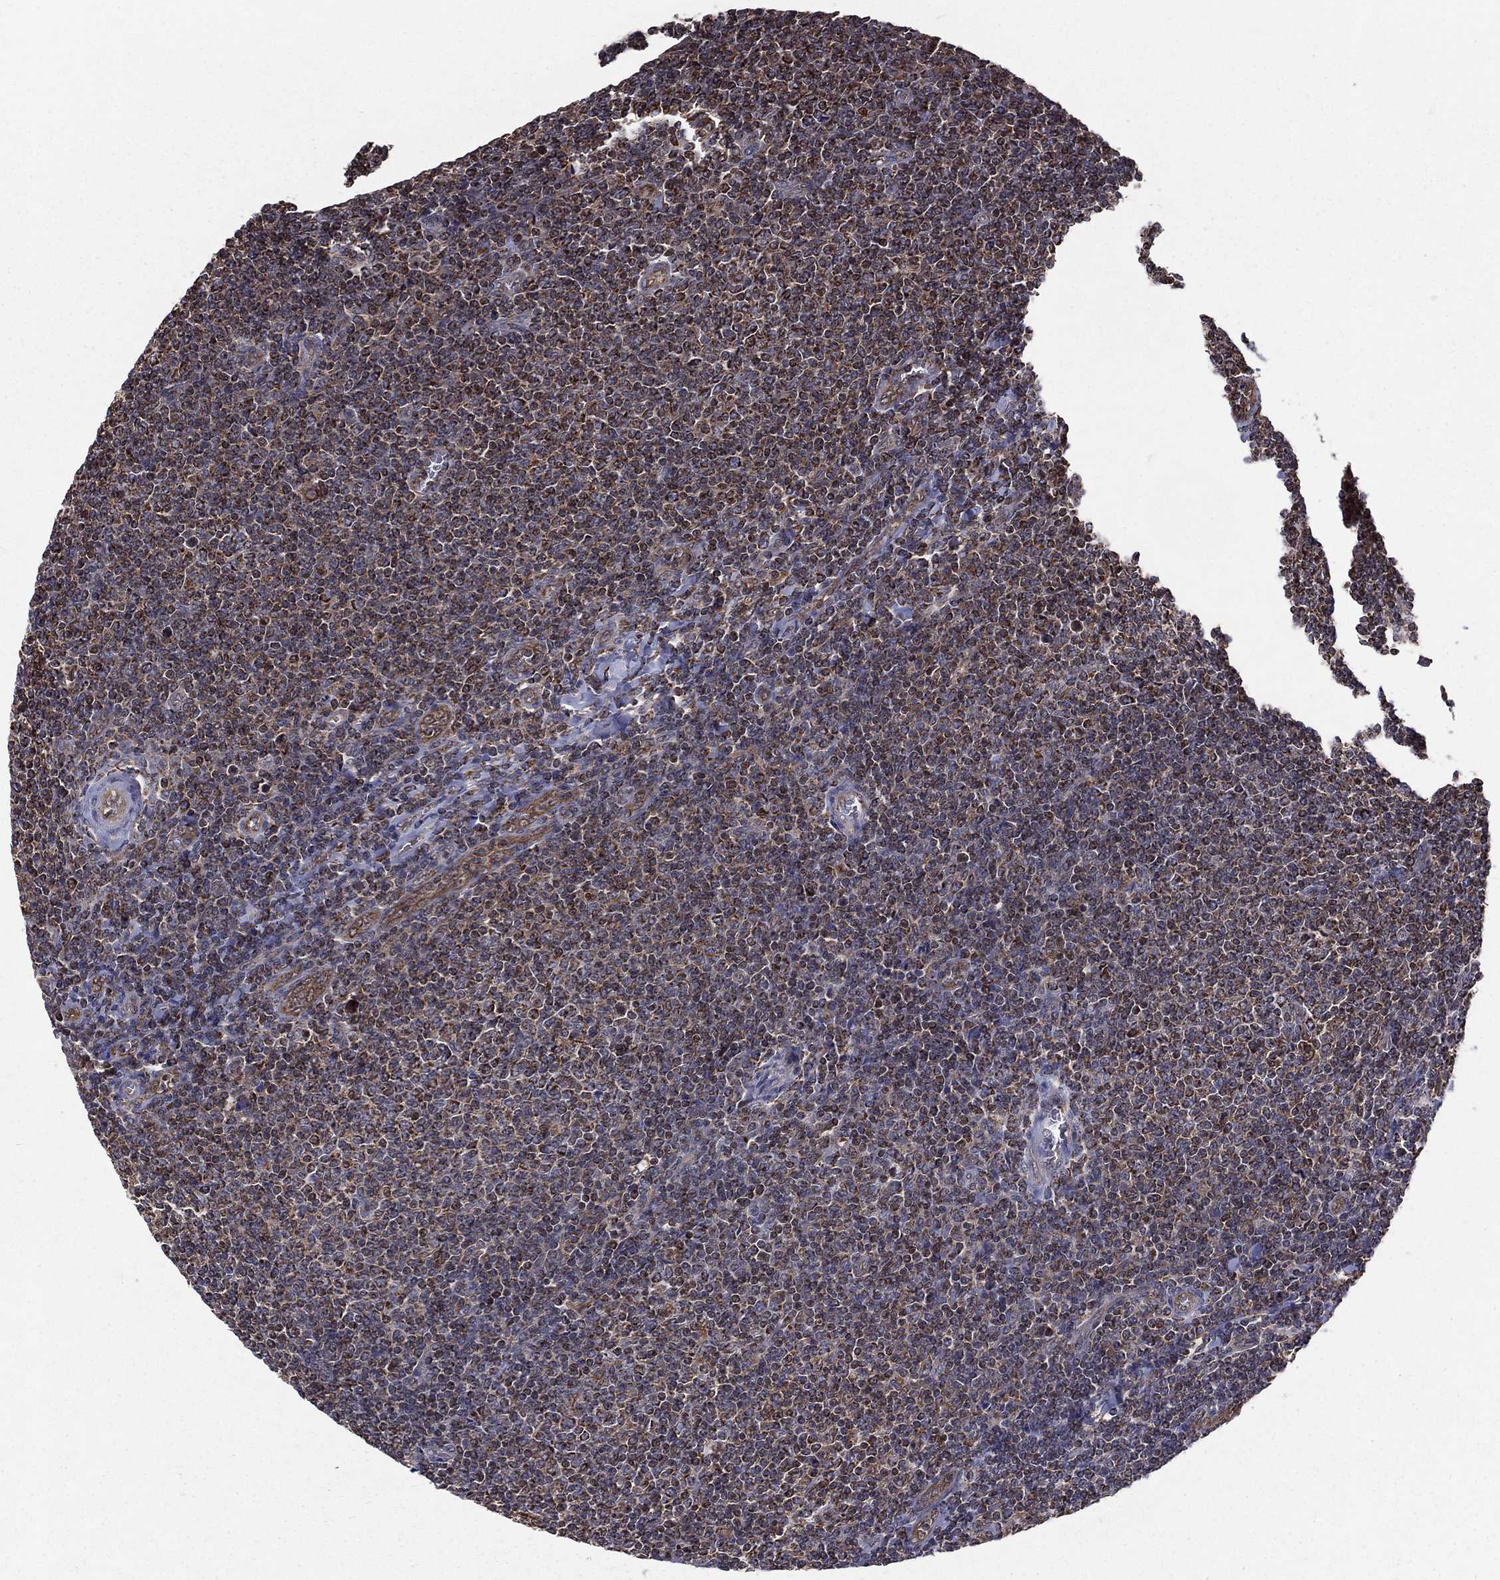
{"staining": {"intensity": "moderate", "quantity": "<25%", "location": "cytoplasmic/membranous"}, "tissue": "lymphoma", "cell_type": "Tumor cells", "image_type": "cancer", "snomed": [{"axis": "morphology", "description": "Malignant lymphoma, non-Hodgkin's type, Low grade"}, {"axis": "topography", "description": "Lymph node"}], "caption": "High-power microscopy captured an IHC photomicrograph of lymphoma, revealing moderate cytoplasmic/membranous positivity in approximately <25% of tumor cells. (DAB (3,3'-diaminobenzidine) = brown stain, brightfield microscopy at high magnification).", "gene": "RIGI", "patient": {"sex": "male", "age": 52}}